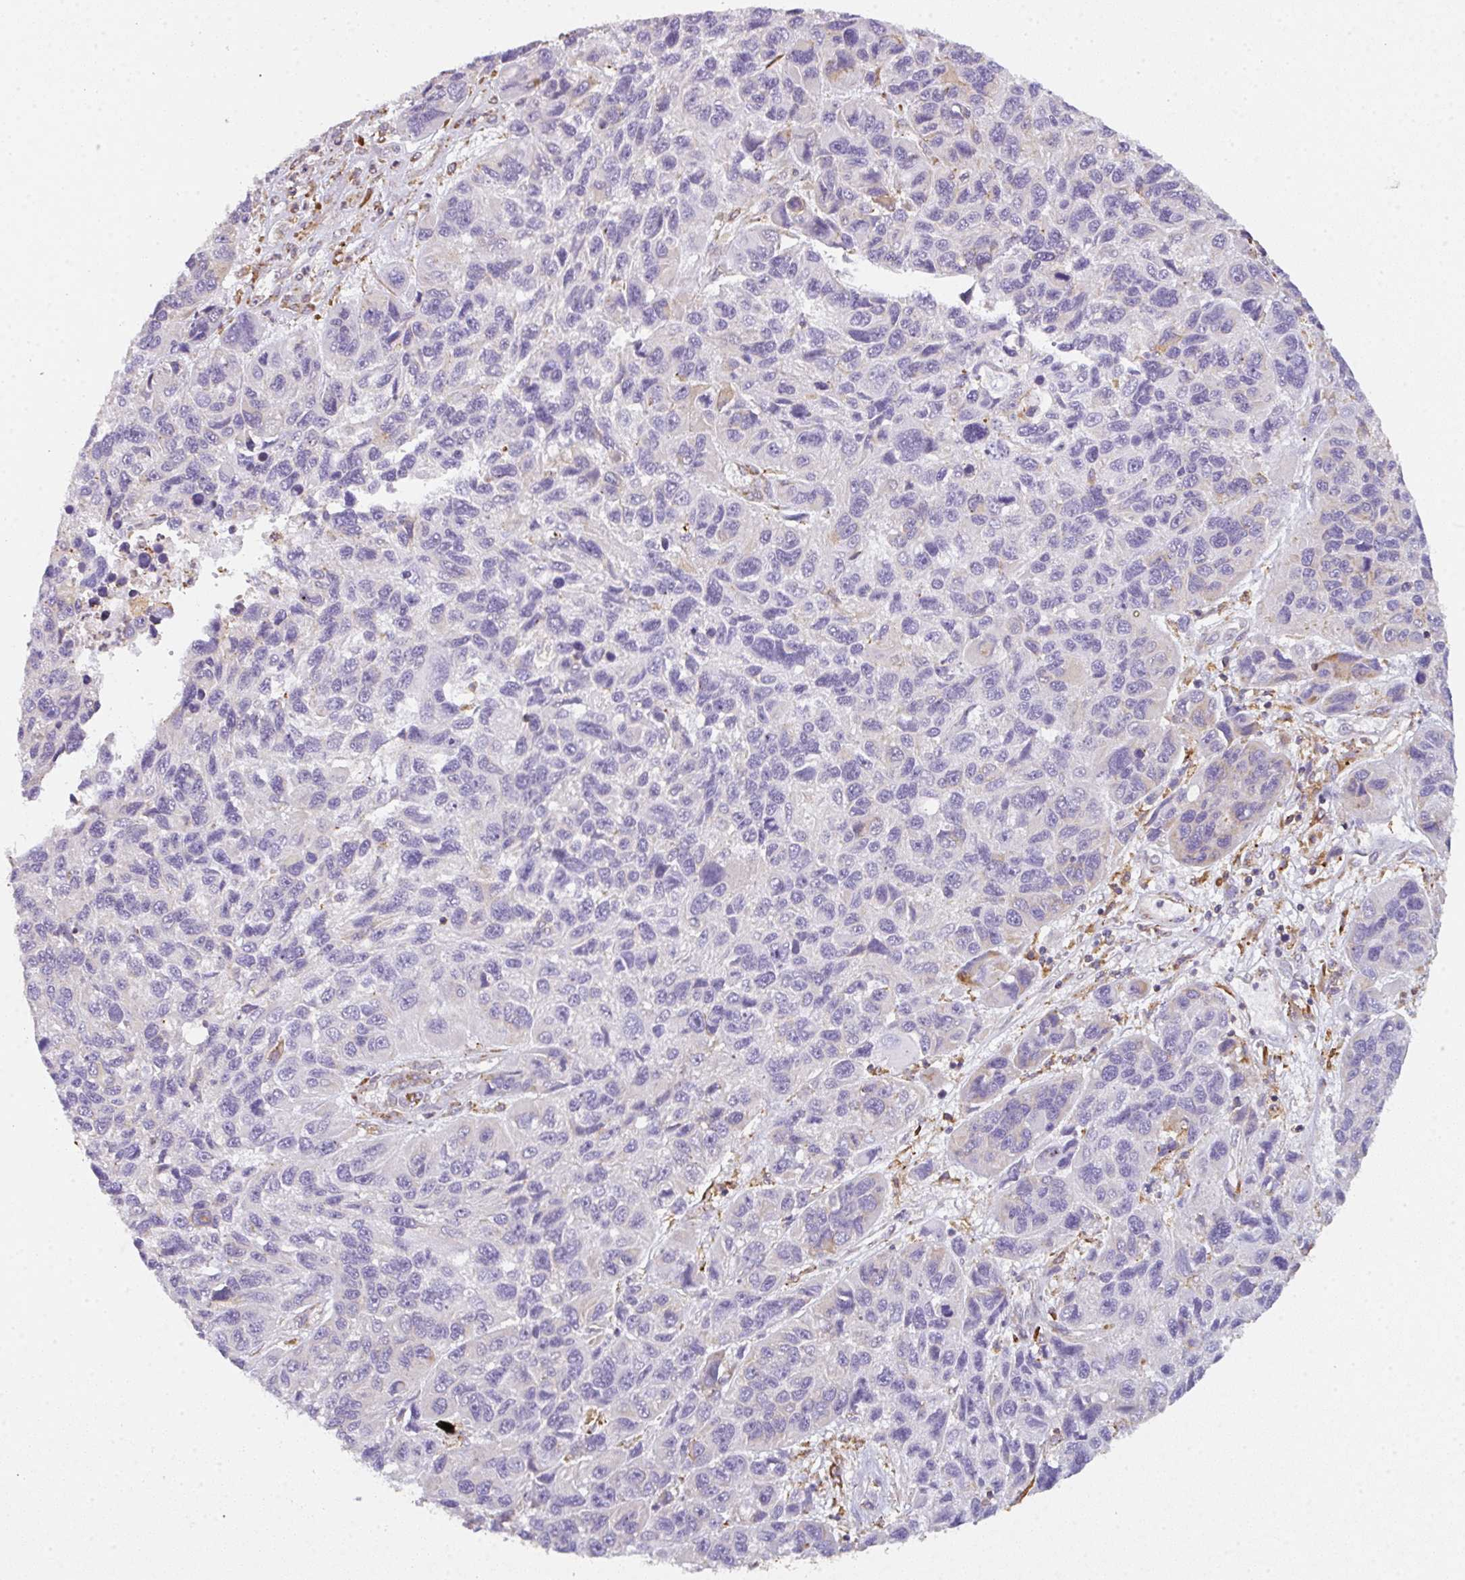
{"staining": {"intensity": "negative", "quantity": "none", "location": "none"}, "tissue": "melanoma", "cell_type": "Tumor cells", "image_type": "cancer", "snomed": [{"axis": "morphology", "description": "Malignant melanoma, NOS"}, {"axis": "topography", "description": "Skin"}], "caption": "Immunohistochemistry image of human malignant melanoma stained for a protein (brown), which reveals no expression in tumor cells. The staining is performed using DAB (3,3'-diaminobenzidine) brown chromogen with nuclei counter-stained in using hematoxylin.", "gene": "DOK4", "patient": {"sex": "male", "age": 53}}